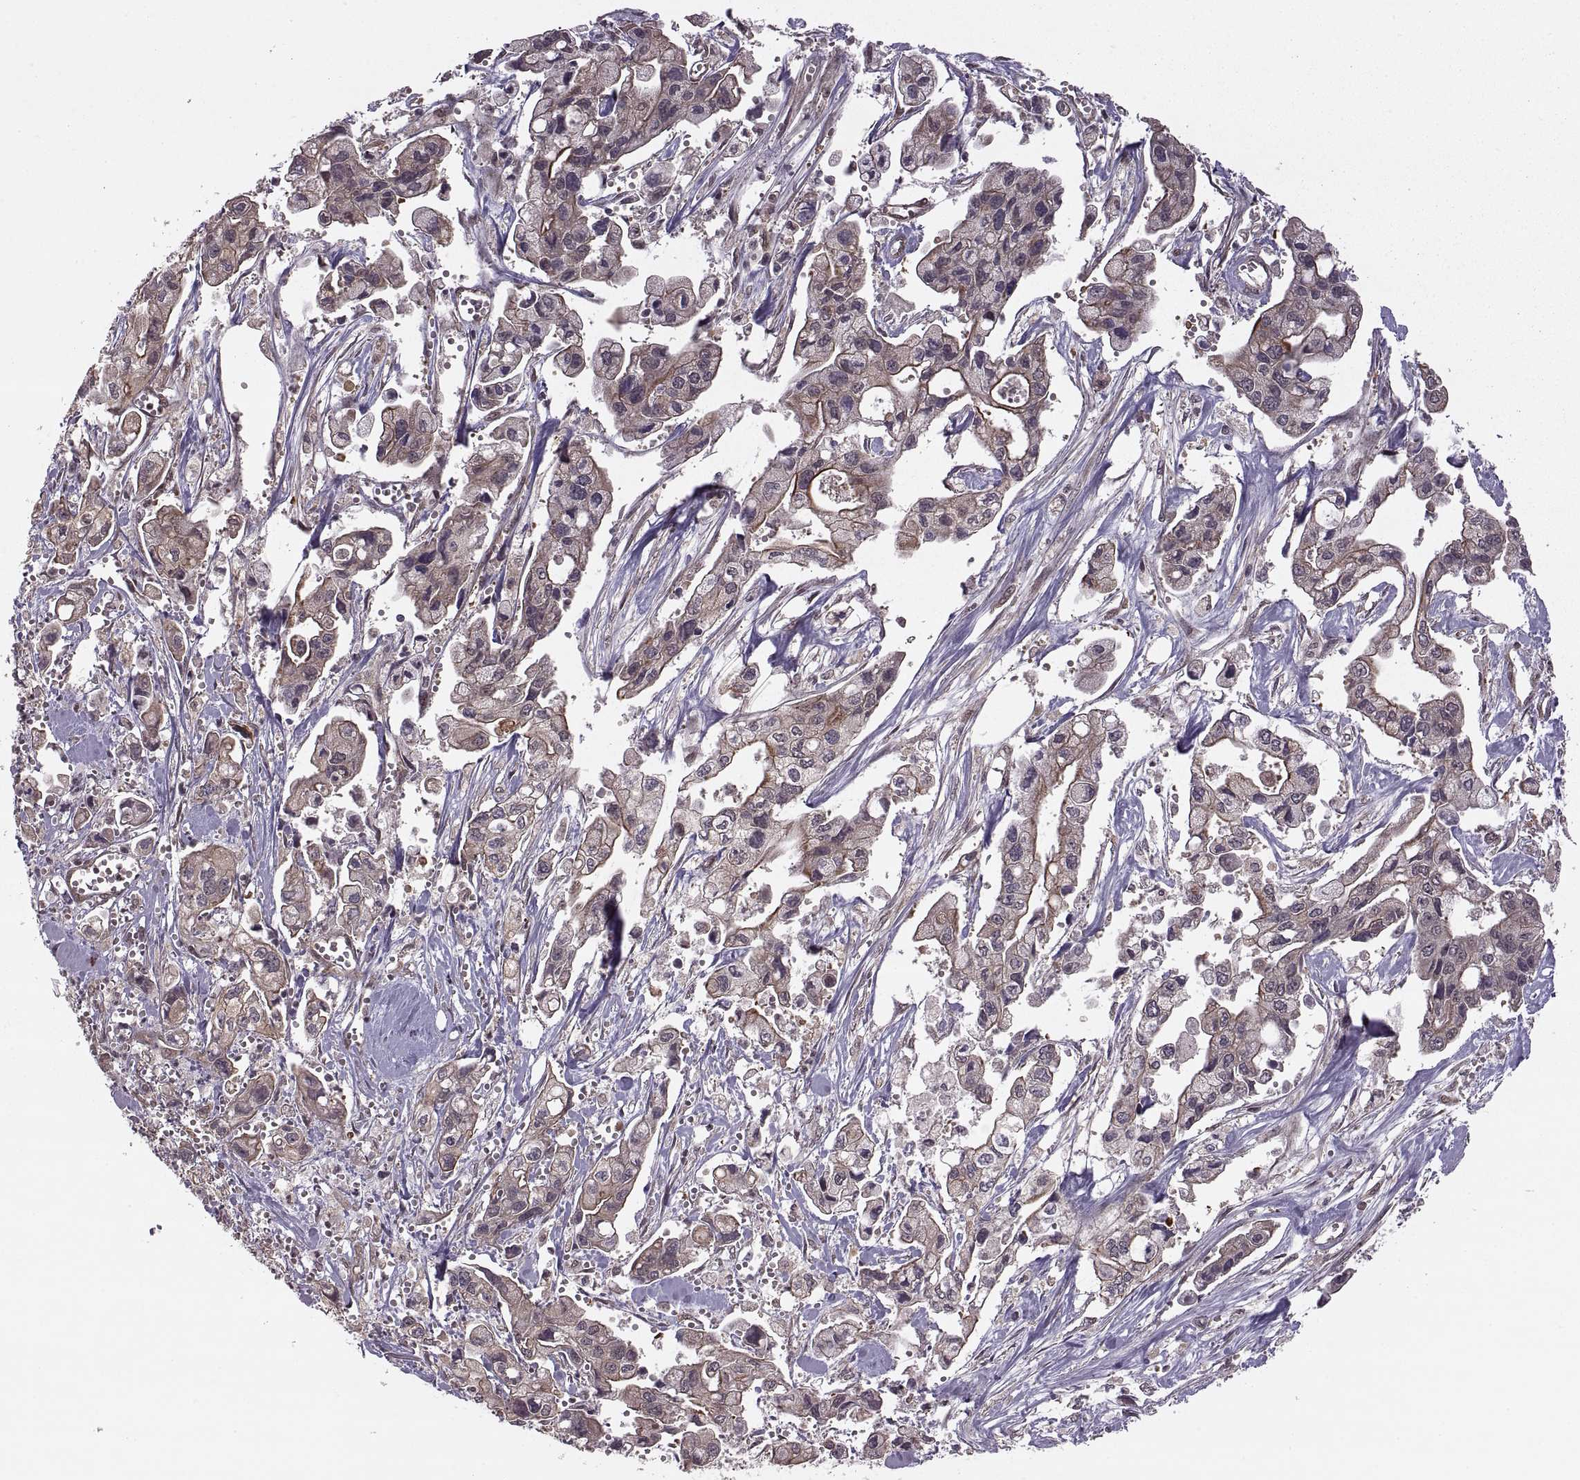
{"staining": {"intensity": "moderate", "quantity": "<25%", "location": "cytoplasmic/membranous"}, "tissue": "pancreatic cancer", "cell_type": "Tumor cells", "image_type": "cancer", "snomed": [{"axis": "morphology", "description": "Adenocarcinoma, NOS"}, {"axis": "topography", "description": "Pancreas"}], "caption": "Immunohistochemical staining of human pancreatic cancer exhibits moderate cytoplasmic/membranous protein staining in approximately <25% of tumor cells.", "gene": "DEDD", "patient": {"sex": "male", "age": 70}}